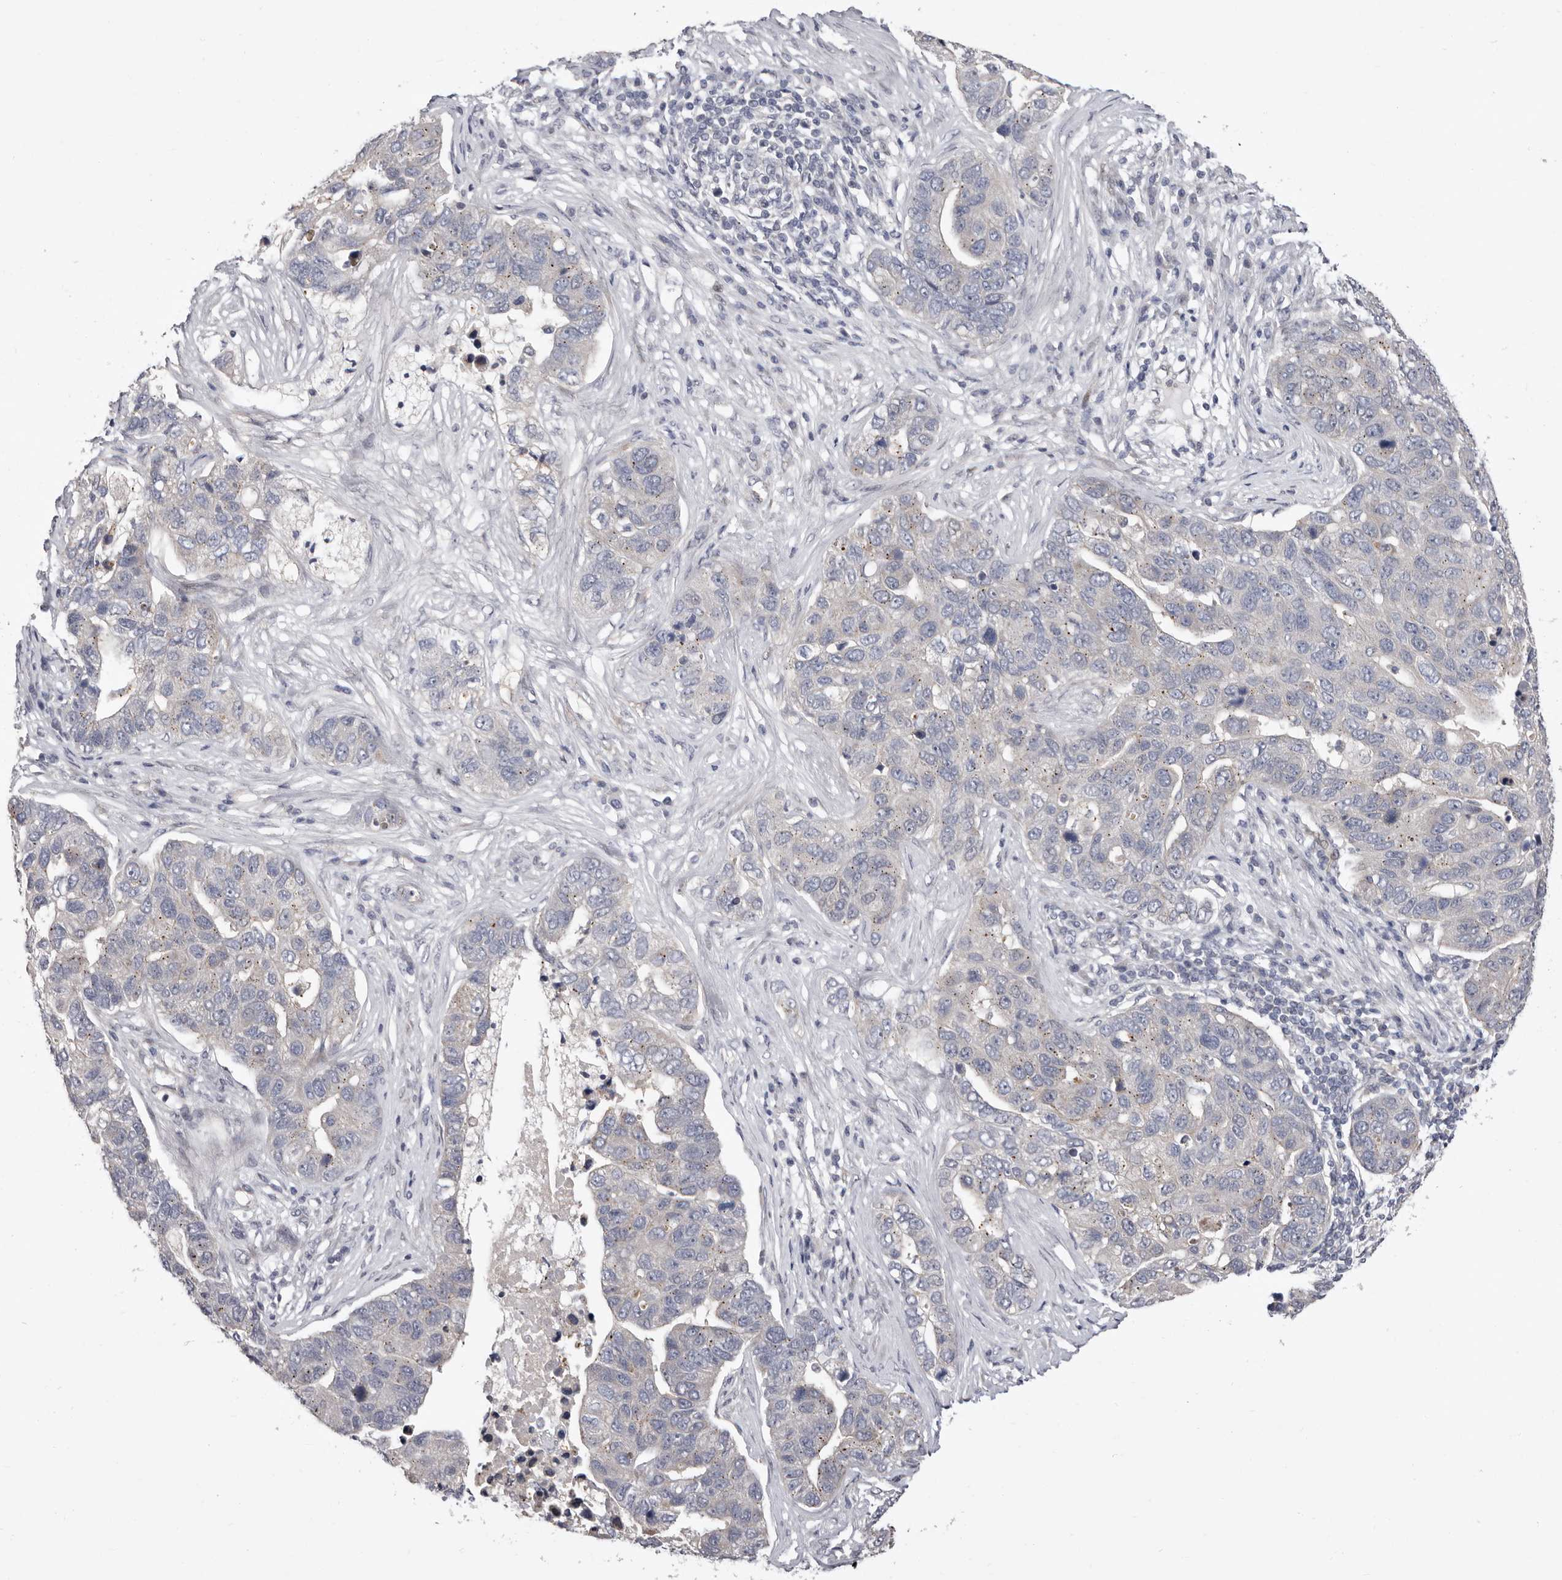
{"staining": {"intensity": "negative", "quantity": "none", "location": "none"}, "tissue": "pancreatic cancer", "cell_type": "Tumor cells", "image_type": "cancer", "snomed": [{"axis": "morphology", "description": "Adenocarcinoma, NOS"}, {"axis": "topography", "description": "Pancreas"}], "caption": "Pancreatic cancer was stained to show a protein in brown. There is no significant staining in tumor cells.", "gene": "GLRX3", "patient": {"sex": "female", "age": 61}}